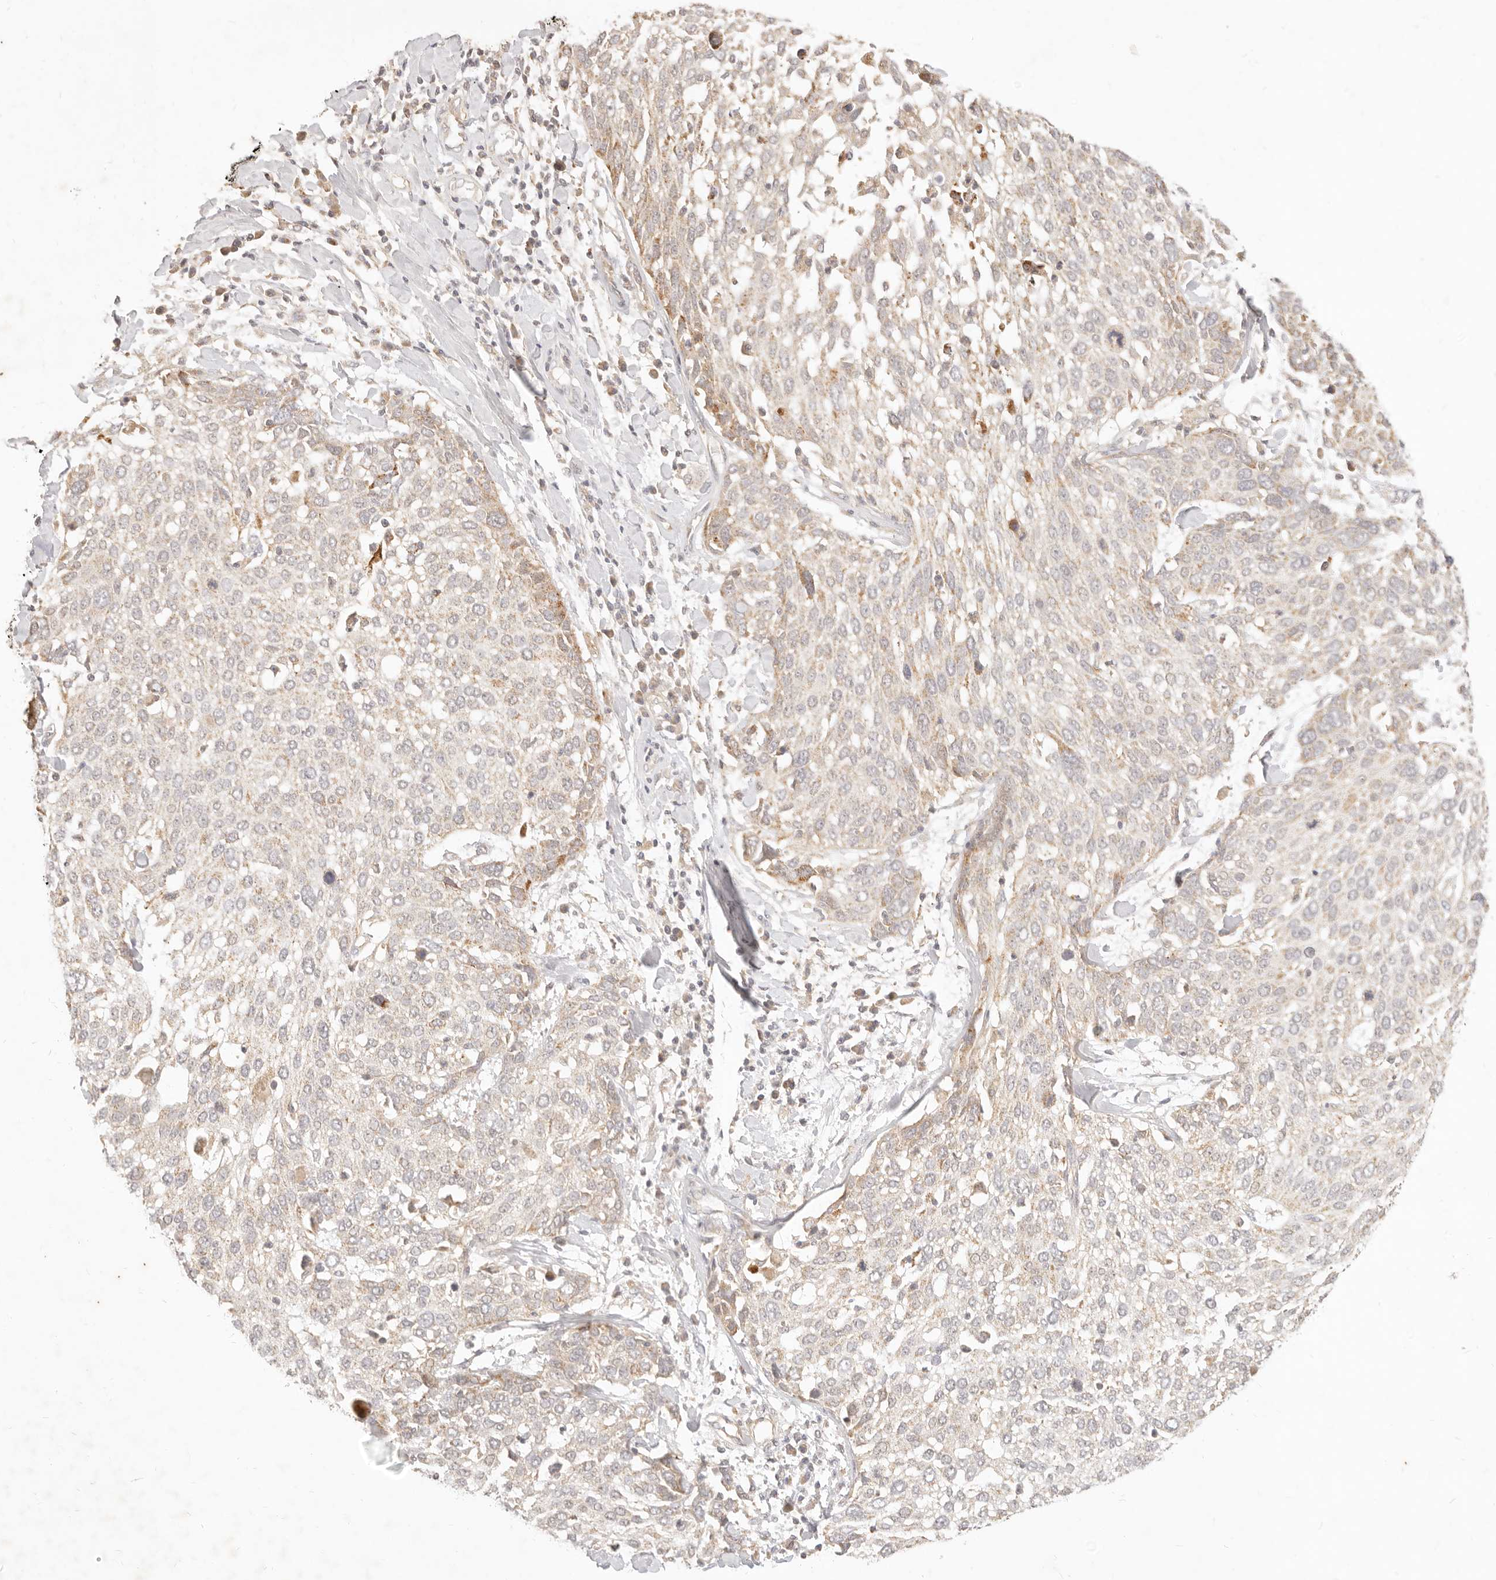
{"staining": {"intensity": "weak", "quantity": "<25%", "location": "cytoplasmic/membranous"}, "tissue": "lung cancer", "cell_type": "Tumor cells", "image_type": "cancer", "snomed": [{"axis": "morphology", "description": "Squamous cell carcinoma, NOS"}, {"axis": "topography", "description": "Lung"}], "caption": "Lung cancer (squamous cell carcinoma) was stained to show a protein in brown. There is no significant staining in tumor cells.", "gene": "RUBCNL", "patient": {"sex": "male", "age": 65}}